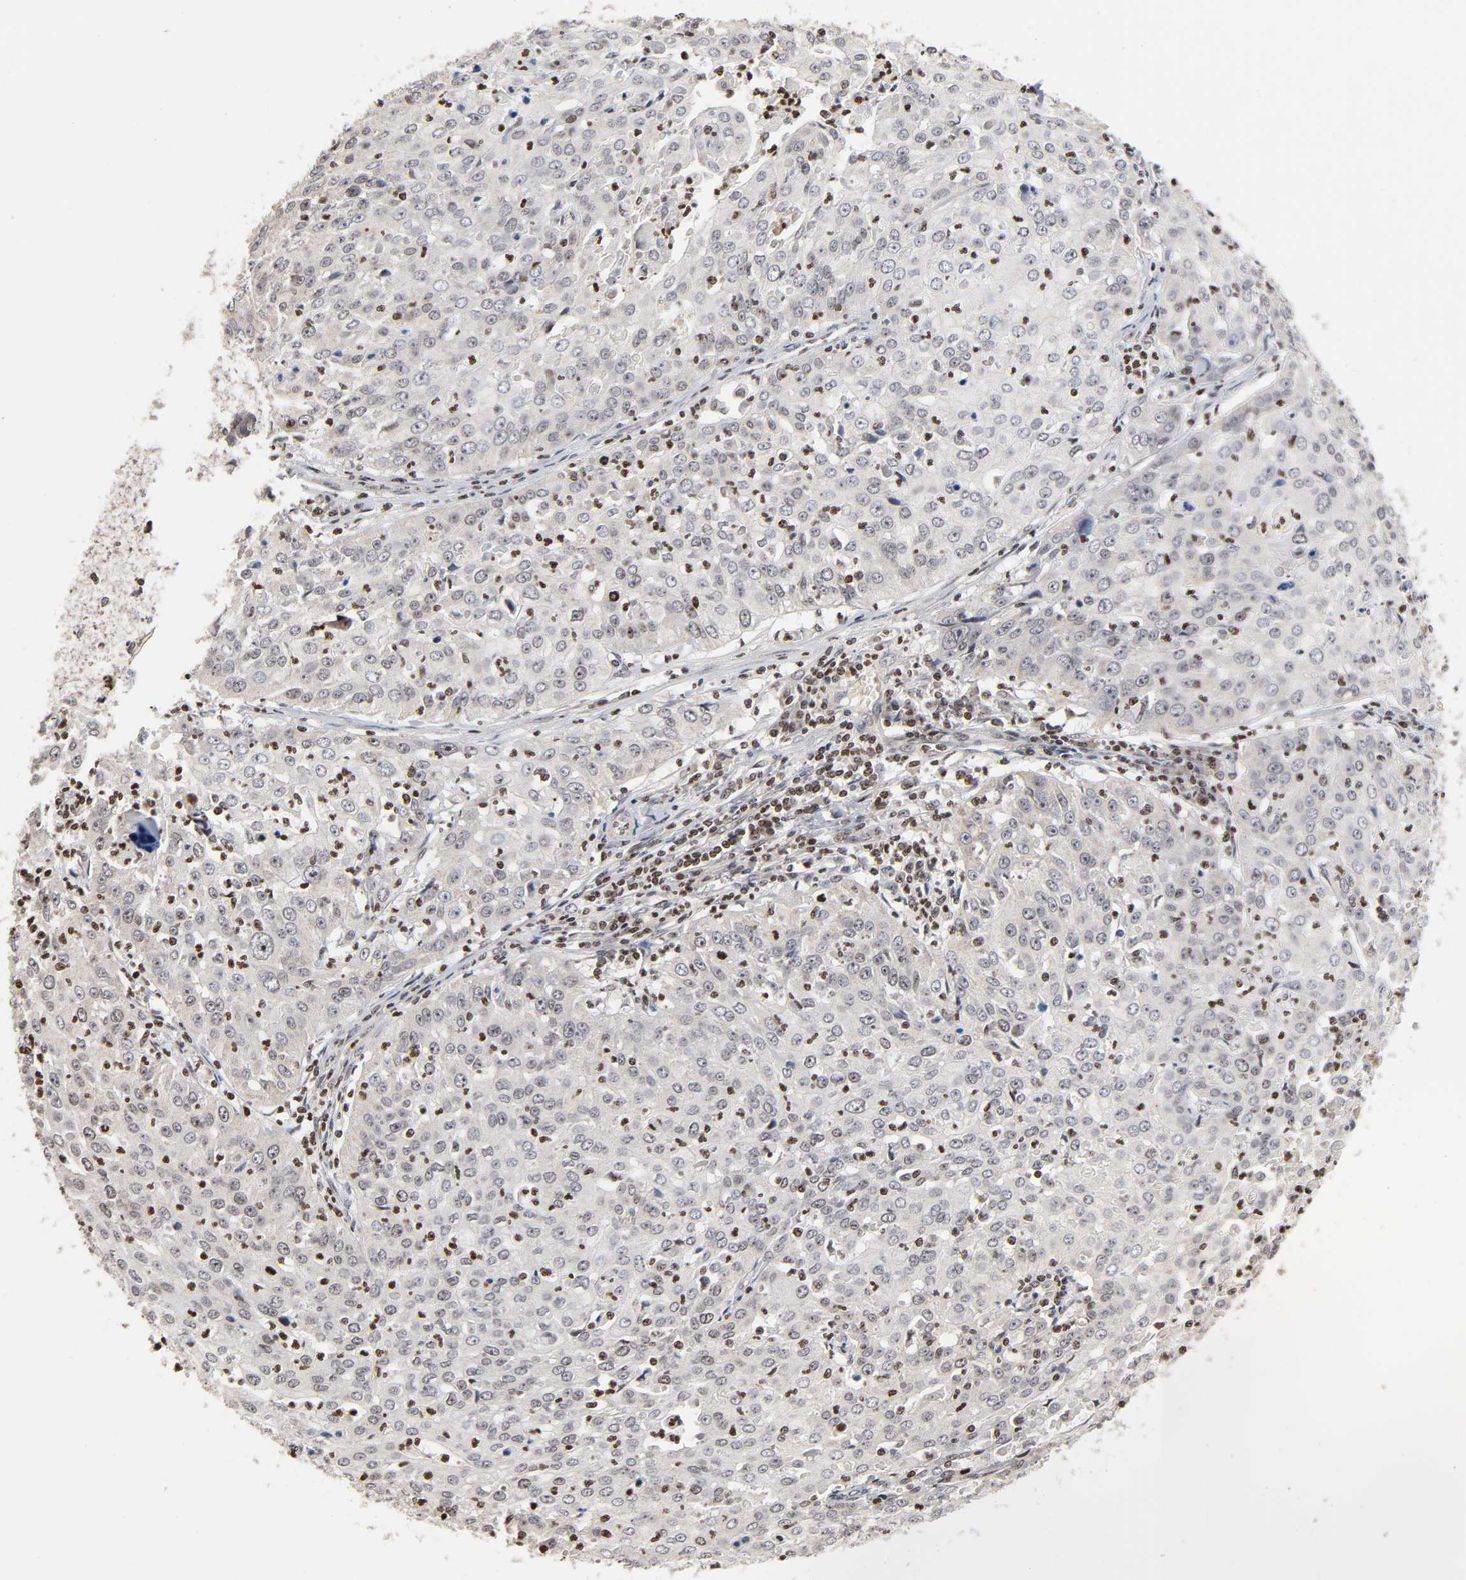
{"staining": {"intensity": "negative", "quantity": "none", "location": "none"}, "tissue": "cervical cancer", "cell_type": "Tumor cells", "image_type": "cancer", "snomed": [{"axis": "morphology", "description": "Squamous cell carcinoma, NOS"}, {"axis": "topography", "description": "Cervix"}], "caption": "Human cervical cancer (squamous cell carcinoma) stained for a protein using immunohistochemistry (IHC) reveals no staining in tumor cells.", "gene": "ZNF473", "patient": {"sex": "female", "age": 39}}